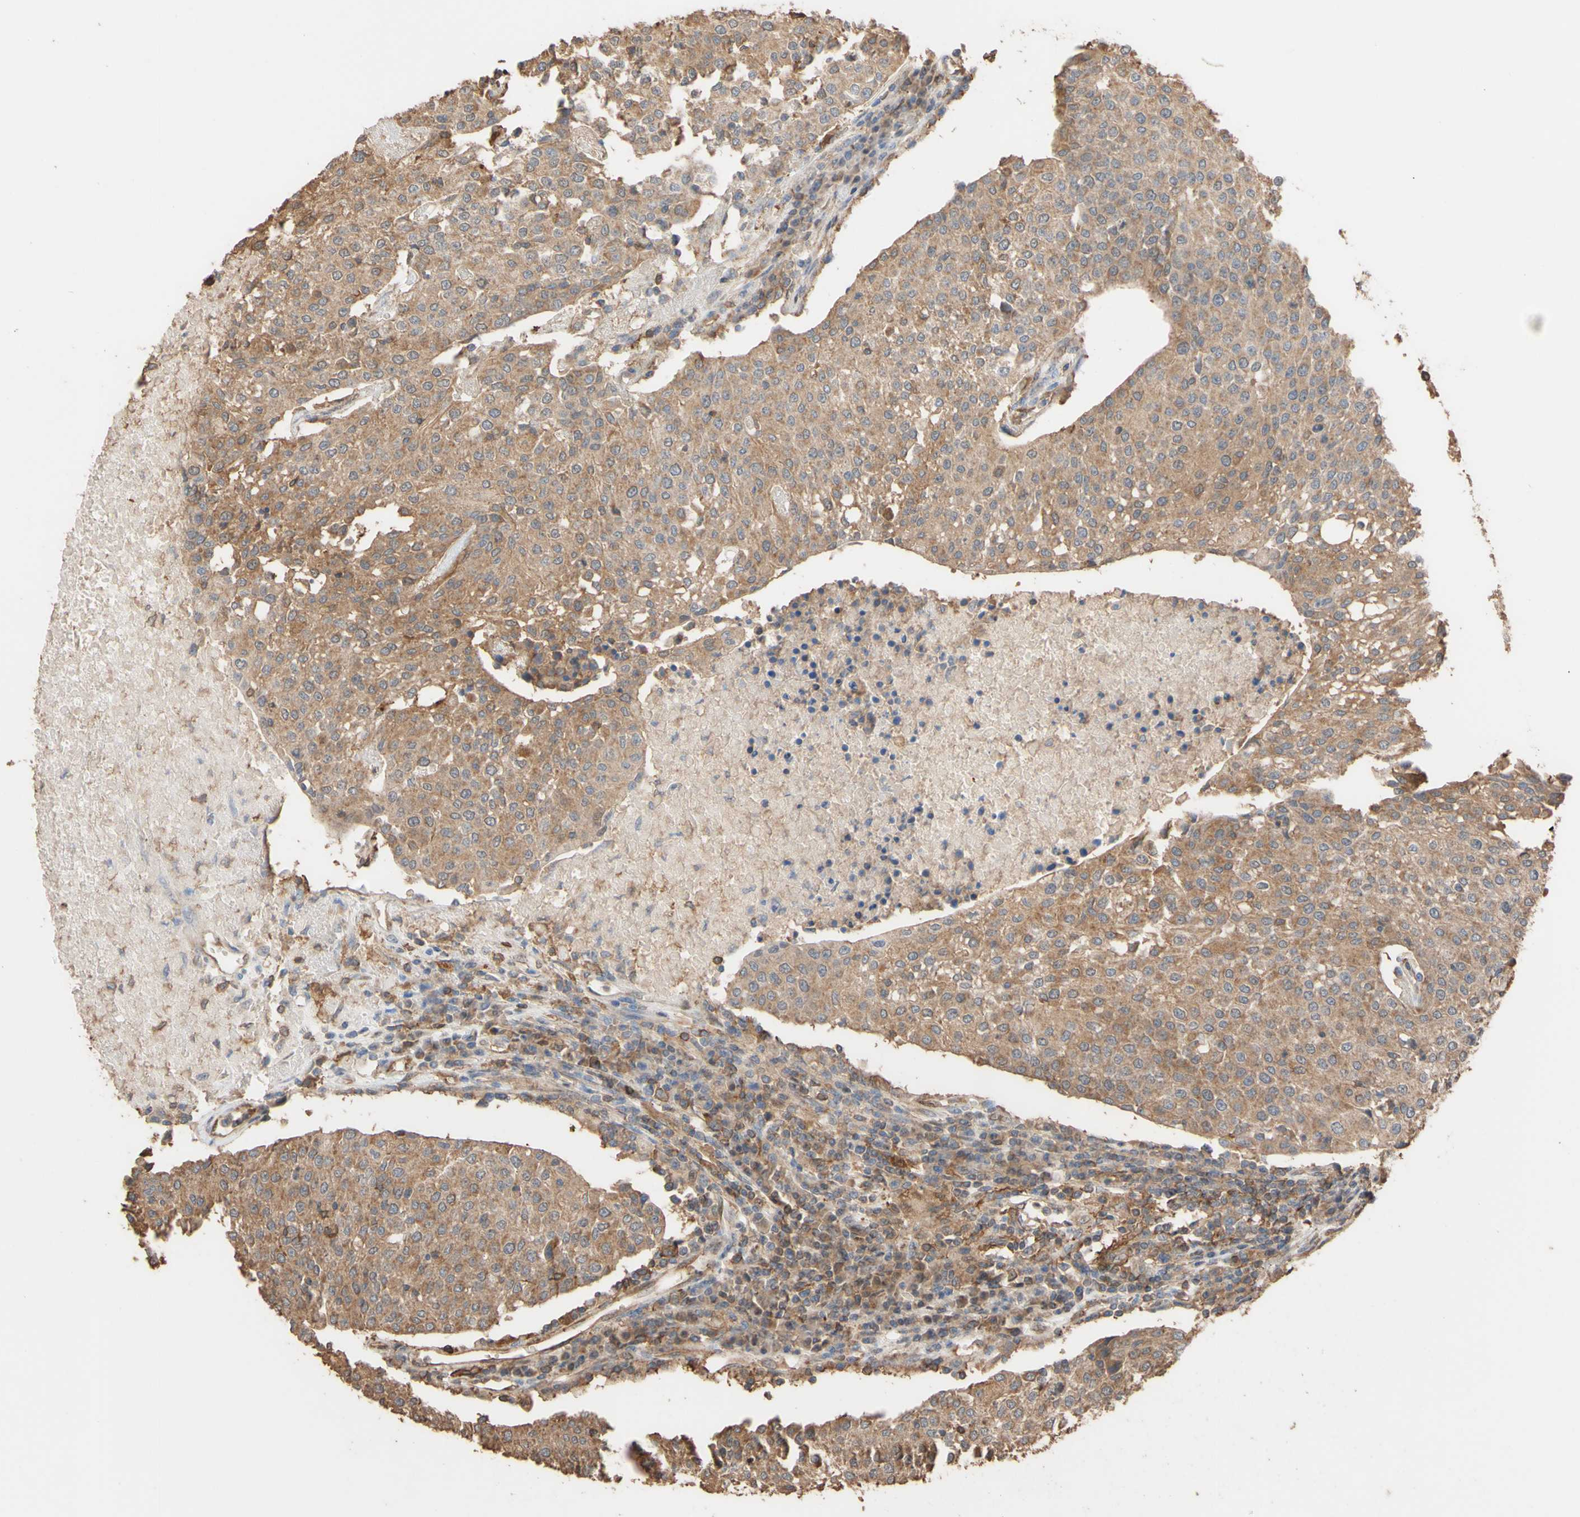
{"staining": {"intensity": "moderate", "quantity": ">75%", "location": "cytoplasmic/membranous"}, "tissue": "urothelial cancer", "cell_type": "Tumor cells", "image_type": "cancer", "snomed": [{"axis": "morphology", "description": "Urothelial carcinoma, High grade"}, {"axis": "topography", "description": "Urinary bladder"}], "caption": "IHC of human high-grade urothelial carcinoma reveals medium levels of moderate cytoplasmic/membranous expression in approximately >75% of tumor cells.", "gene": "ALDH9A1", "patient": {"sex": "female", "age": 85}}